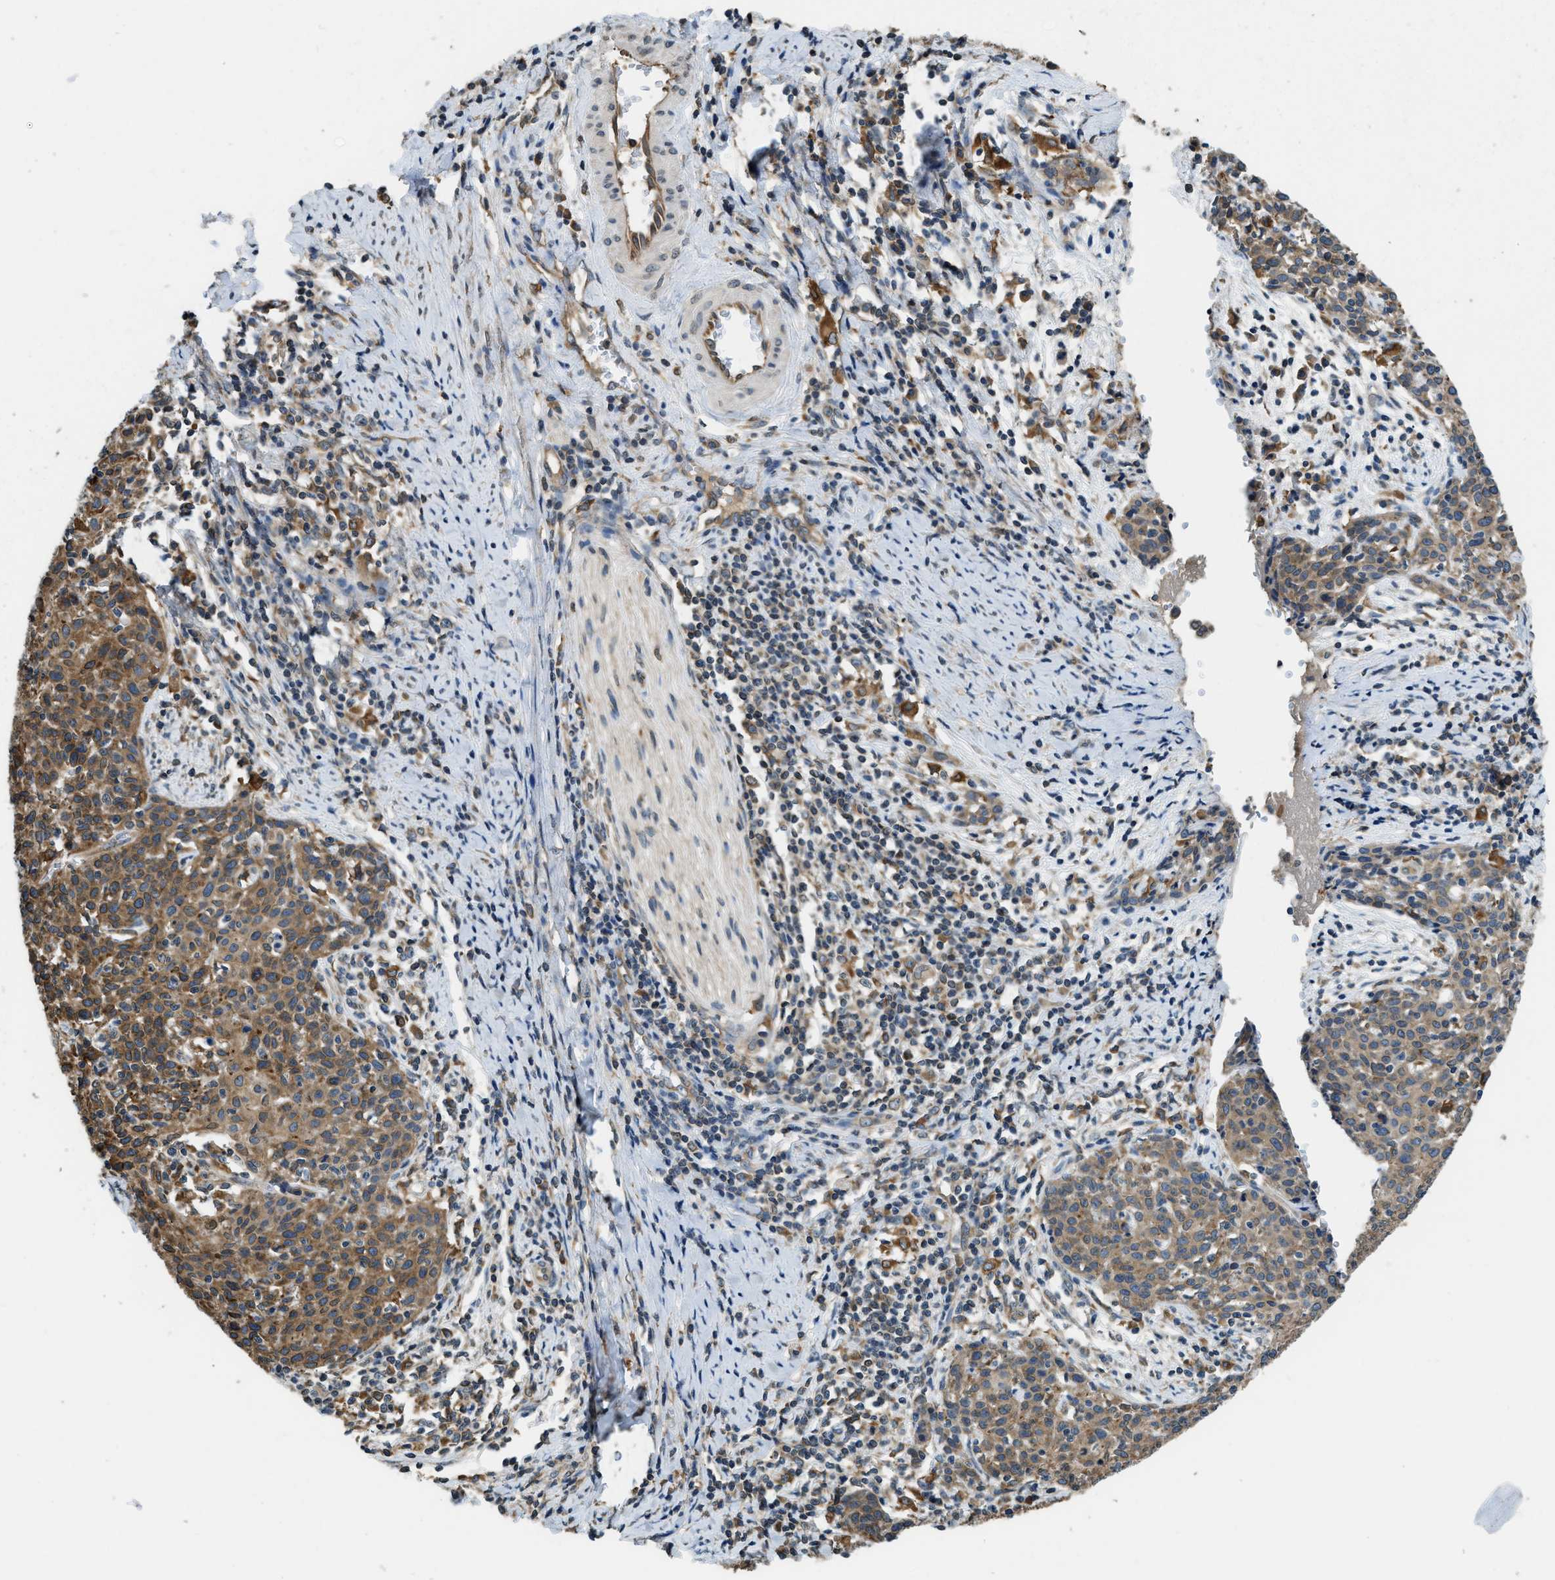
{"staining": {"intensity": "moderate", "quantity": ">75%", "location": "cytoplasmic/membranous"}, "tissue": "cervical cancer", "cell_type": "Tumor cells", "image_type": "cancer", "snomed": [{"axis": "morphology", "description": "Squamous cell carcinoma, NOS"}, {"axis": "topography", "description": "Cervix"}], "caption": "Immunohistochemistry (IHC) photomicrograph of human squamous cell carcinoma (cervical) stained for a protein (brown), which displays medium levels of moderate cytoplasmic/membranous positivity in about >75% of tumor cells.", "gene": "BCAP31", "patient": {"sex": "female", "age": 38}}